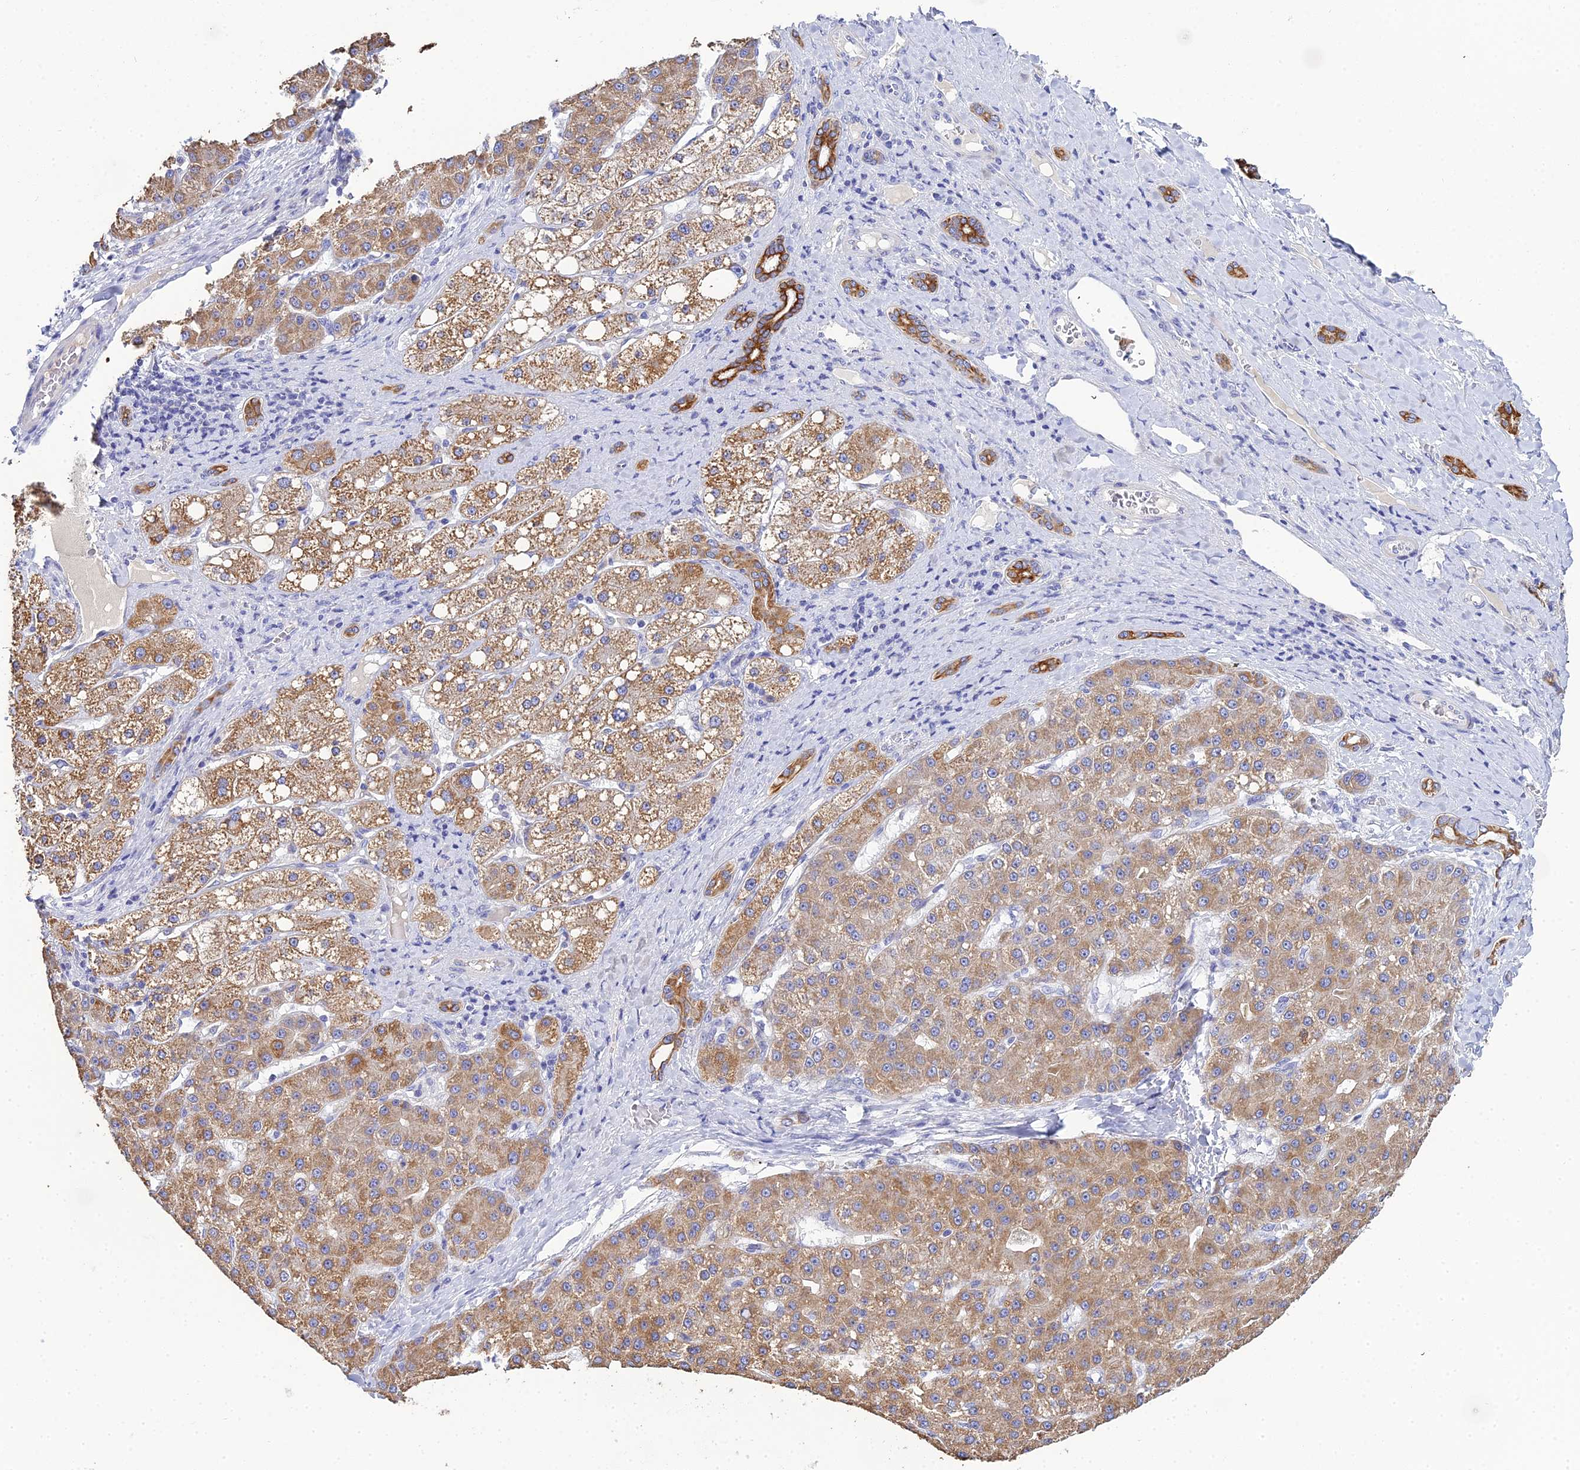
{"staining": {"intensity": "moderate", "quantity": ">75%", "location": "cytoplasmic/membranous"}, "tissue": "liver cancer", "cell_type": "Tumor cells", "image_type": "cancer", "snomed": [{"axis": "morphology", "description": "Carcinoma, Hepatocellular, NOS"}, {"axis": "topography", "description": "Liver"}], "caption": "Liver cancer was stained to show a protein in brown. There is medium levels of moderate cytoplasmic/membranous staining in approximately >75% of tumor cells. Nuclei are stained in blue.", "gene": "ZXDA", "patient": {"sex": "male", "age": 67}}